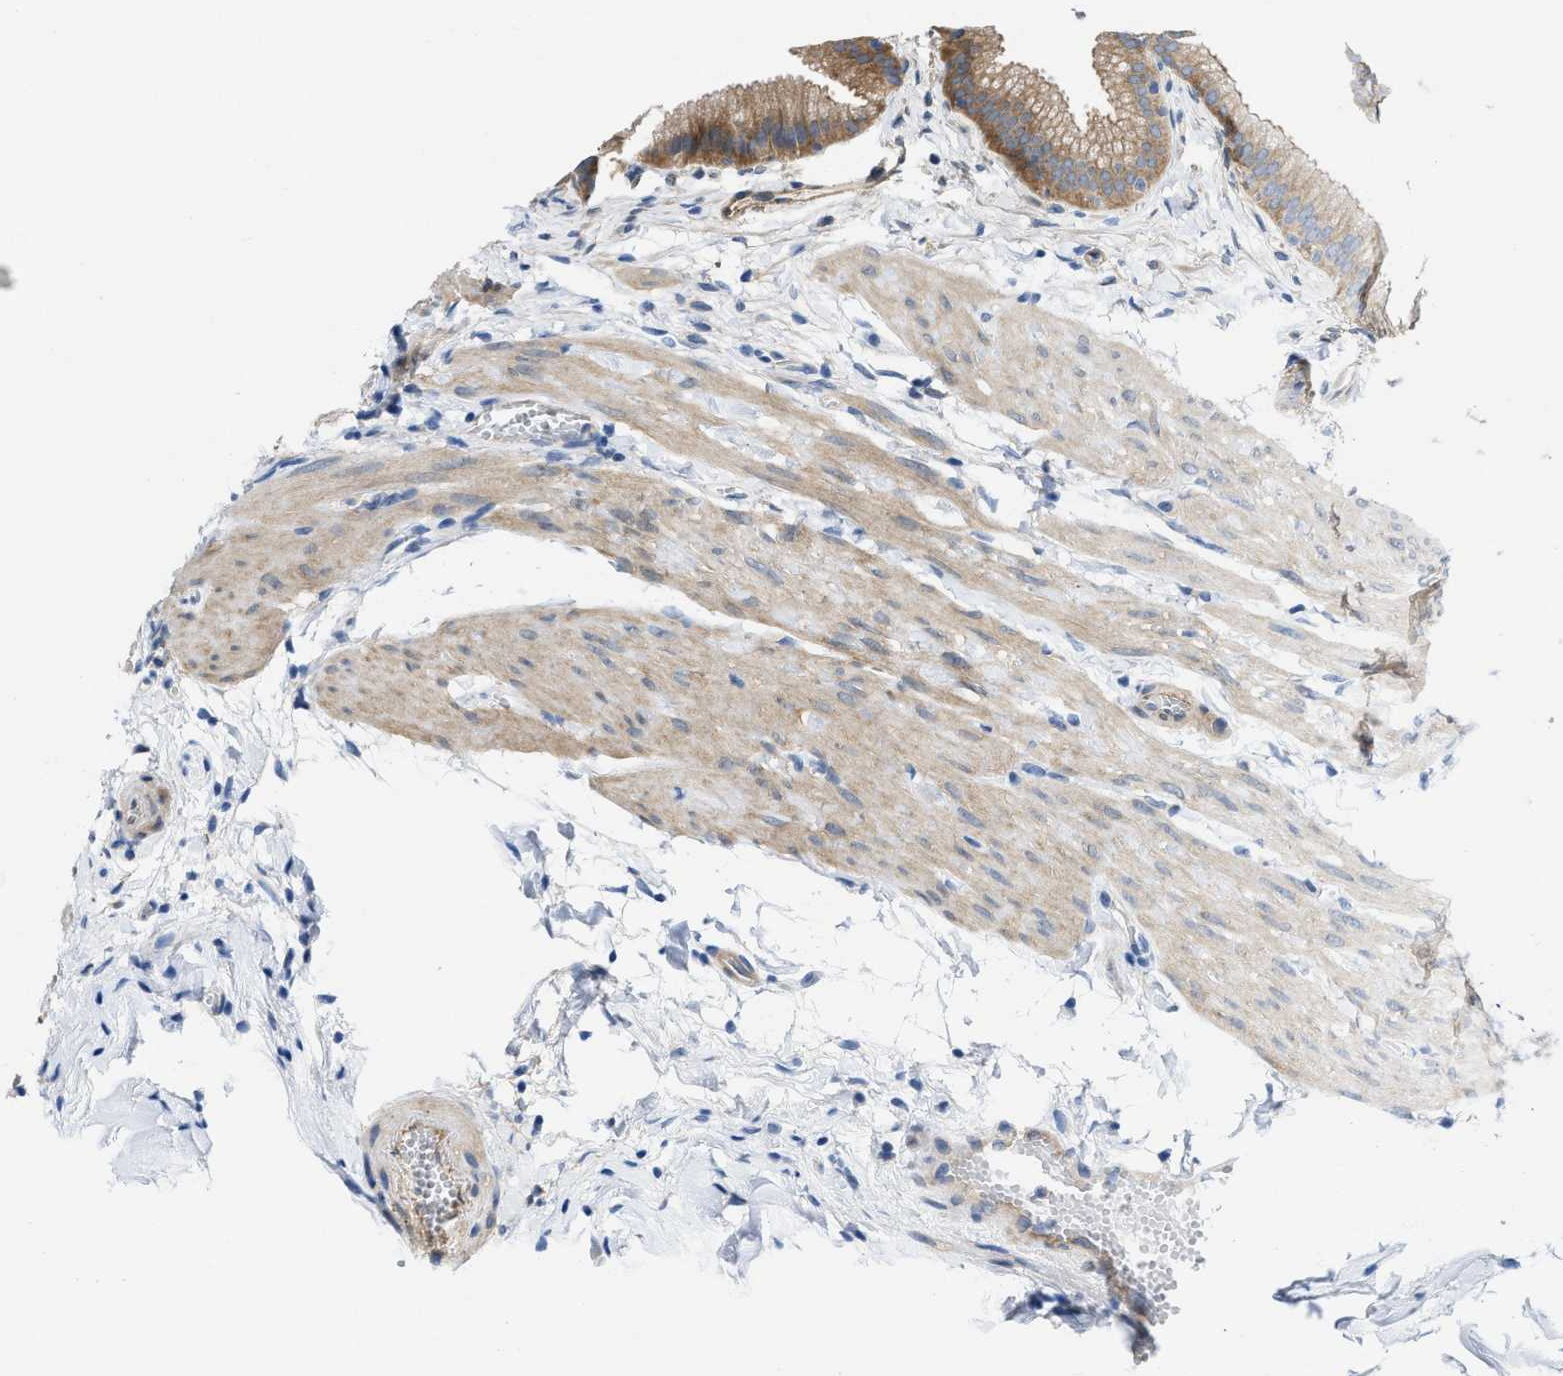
{"staining": {"intensity": "moderate", "quantity": ">75%", "location": "cytoplasmic/membranous"}, "tissue": "gallbladder", "cell_type": "Glandular cells", "image_type": "normal", "snomed": [{"axis": "morphology", "description": "Normal tissue, NOS"}, {"axis": "topography", "description": "Gallbladder"}], "caption": "A brown stain highlights moderate cytoplasmic/membranous positivity of a protein in glandular cells of benign human gallbladder. Ihc stains the protein in brown and the nuclei are stained blue.", "gene": "PDLIM5", "patient": {"sex": "female", "age": 63}}